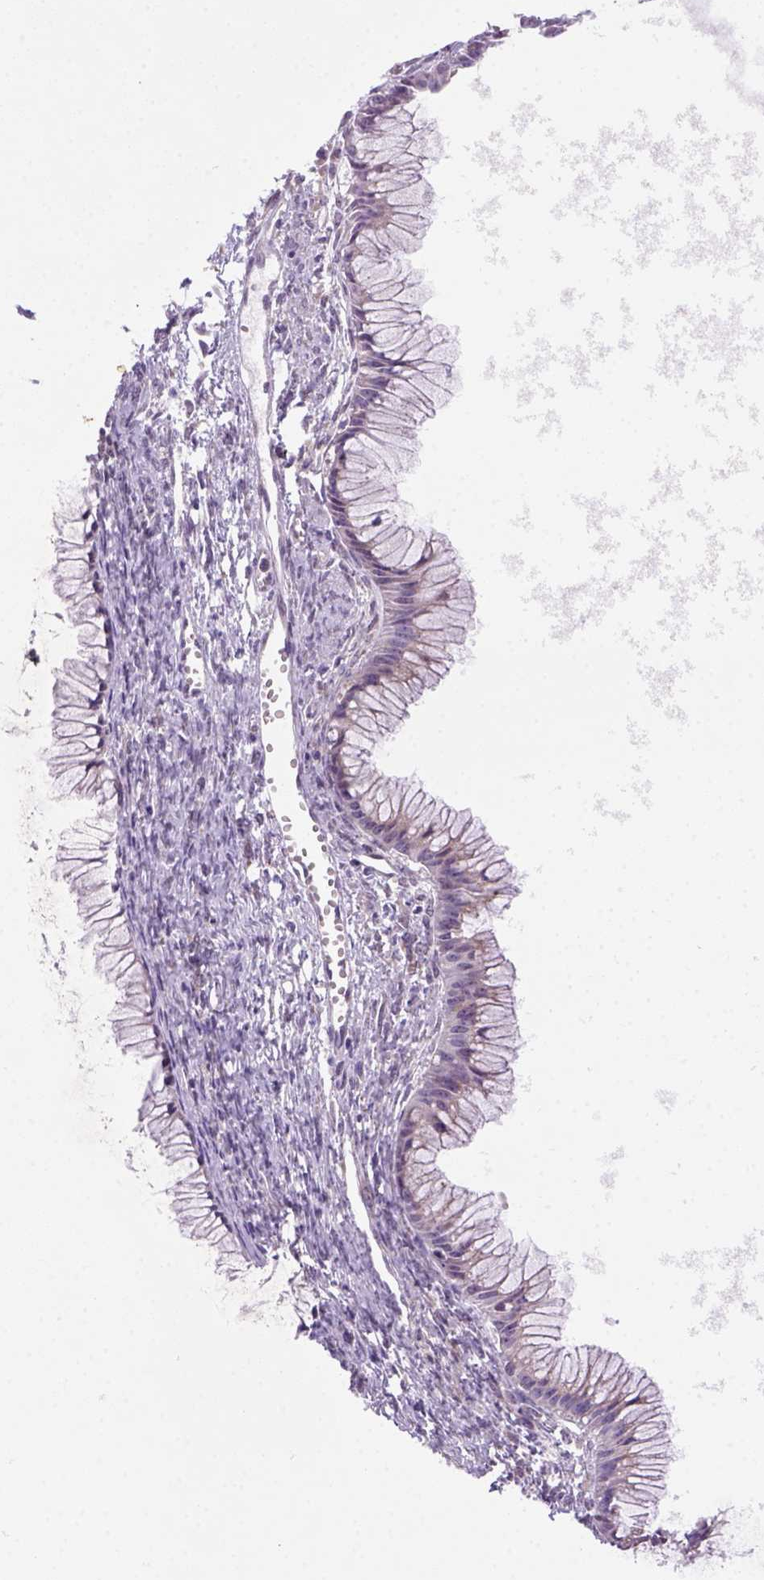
{"staining": {"intensity": "negative", "quantity": "none", "location": "none"}, "tissue": "ovarian cancer", "cell_type": "Tumor cells", "image_type": "cancer", "snomed": [{"axis": "morphology", "description": "Cystadenocarcinoma, mucinous, NOS"}, {"axis": "topography", "description": "Ovary"}], "caption": "Ovarian cancer (mucinous cystadenocarcinoma) stained for a protein using IHC exhibits no staining tumor cells.", "gene": "FZD7", "patient": {"sex": "female", "age": 41}}